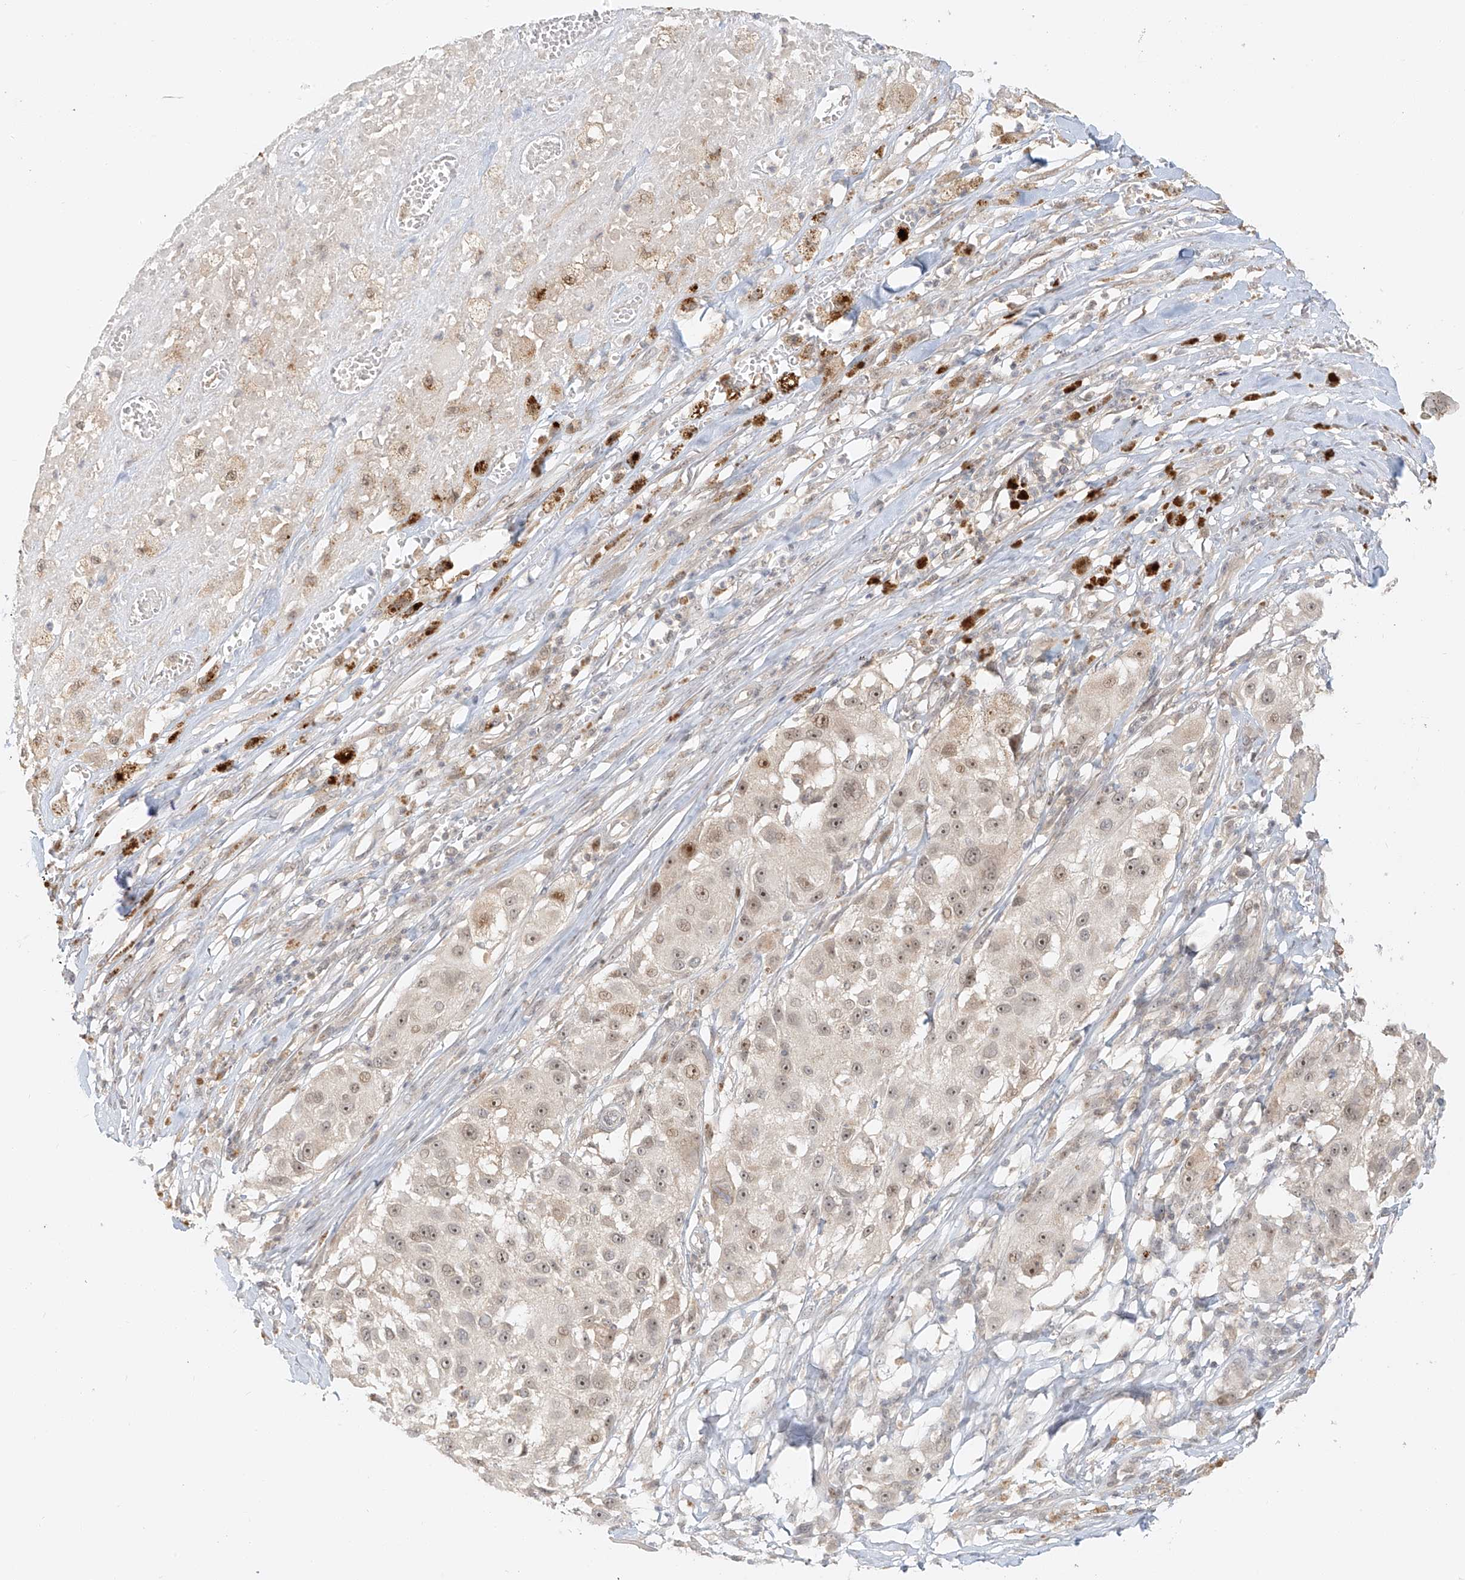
{"staining": {"intensity": "weak", "quantity": "25%-75%", "location": "nuclear"}, "tissue": "melanoma", "cell_type": "Tumor cells", "image_type": "cancer", "snomed": [{"axis": "morphology", "description": "Necrosis, NOS"}, {"axis": "morphology", "description": "Malignant melanoma, NOS"}, {"axis": "topography", "description": "Skin"}], "caption": "A photomicrograph of human melanoma stained for a protein exhibits weak nuclear brown staining in tumor cells.", "gene": "MIPEP", "patient": {"sex": "female", "age": 87}}